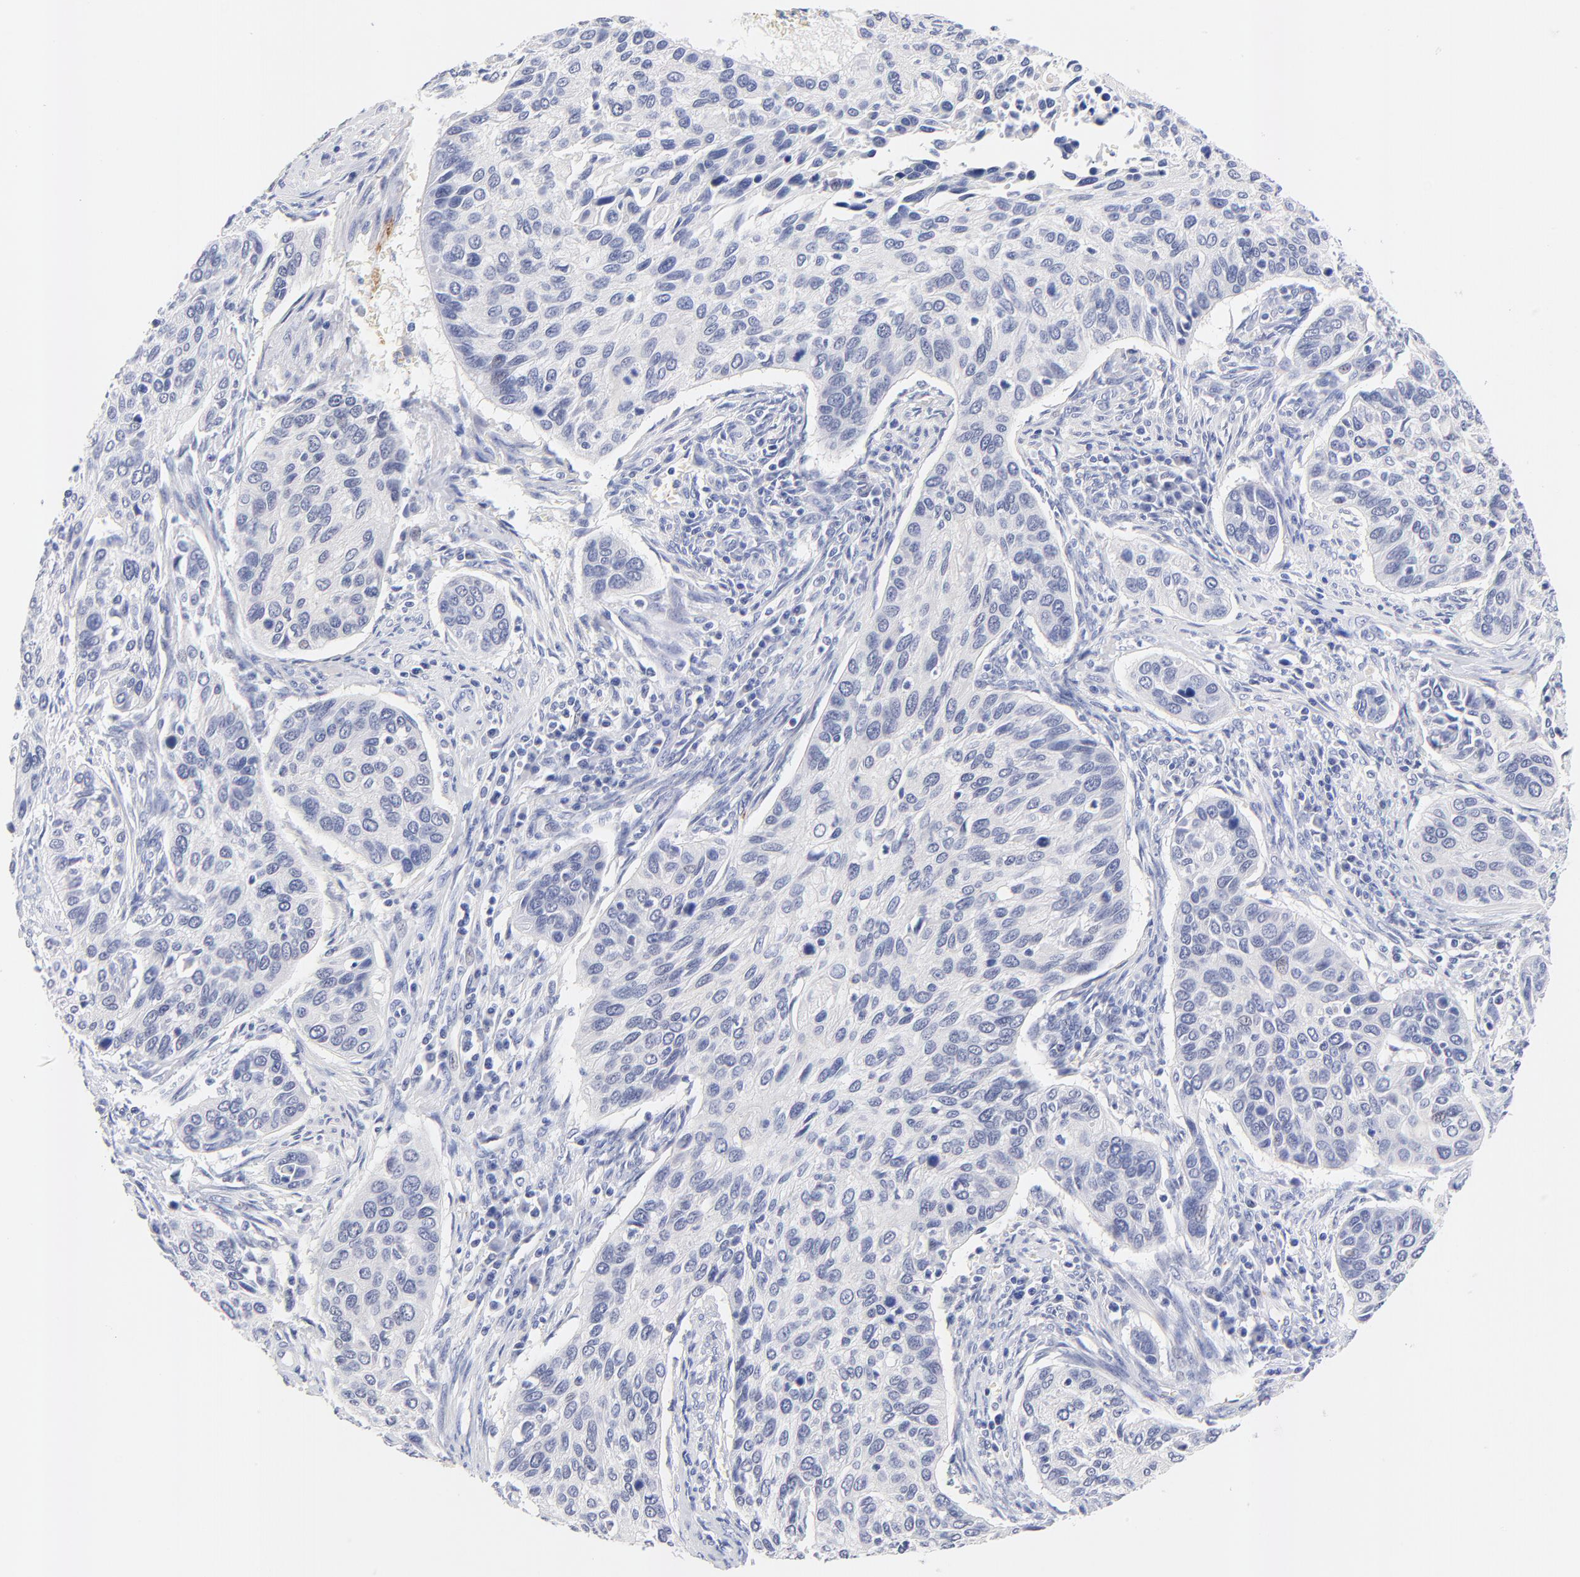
{"staining": {"intensity": "negative", "quantity": "none", "location": "none"}, "tissue": "cervical cancer", "cell_type": "Tumor cells", "image_type": "cancer", "snomed": [{"axis": "morphology", "description": "Squamous cell carcinoma, NOS"}, {"axis": "topography", "description": "Cervix"}], "caption": "This is an immunohistochemistry (IHC) image of cervical squamous cell carcinoma. There is no positivity in tumor cells.", "gene": "FAM117B", "patient": {"sex": "female", "age": 57}}